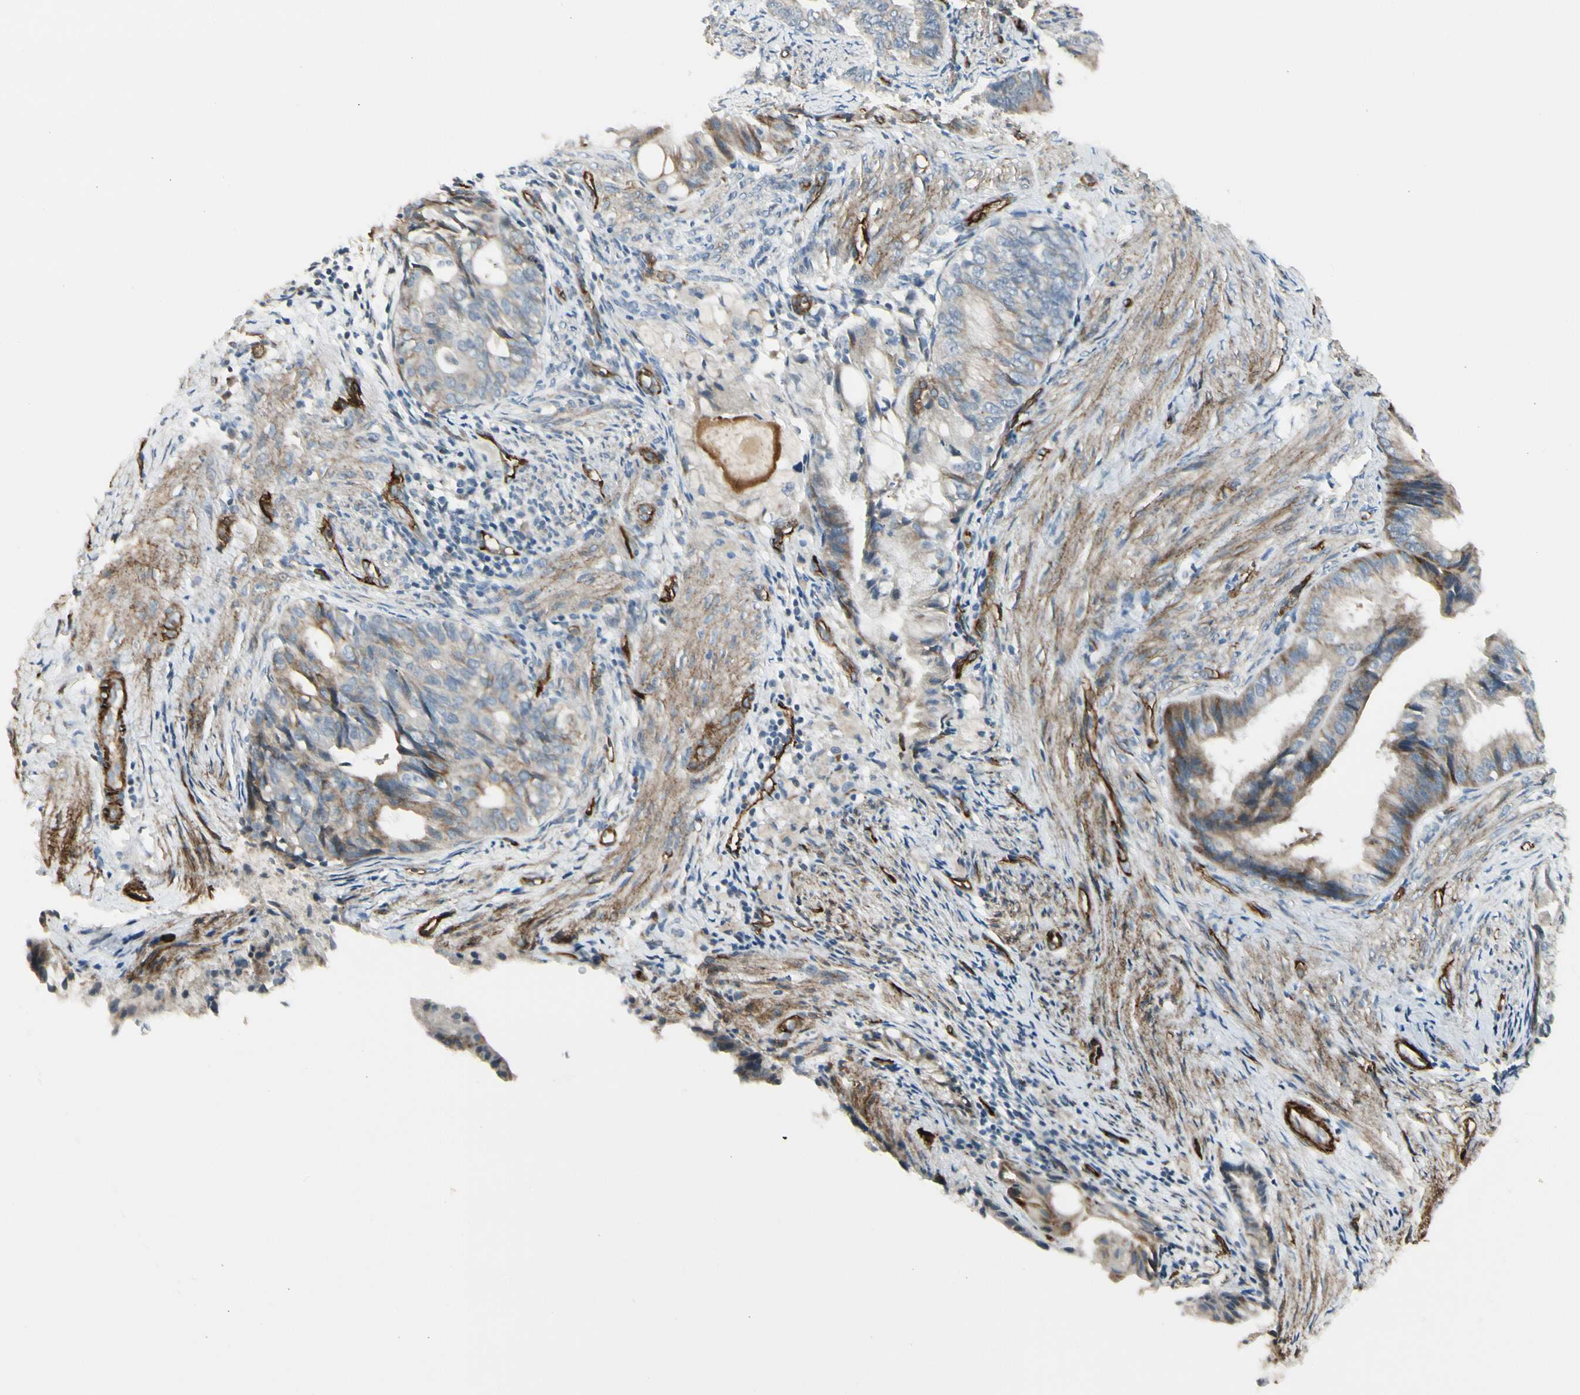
{"staining": {"intensity": "moderate", "quantity": "<25%", "location": "cytoplasmic/membranous"}, "tissue": "endometrial cancer", "cell_type": "Tumor cells", "image_type": "cancer", "snomed": [{"axis": "morphology", "description": "Adenocarcinoma, NOS"}, {"axis": "topography", "description": "Endometrium"}], "caption": "Tumor cells display moderate cytoplasmic/membranous expression in about <25% of cells in endometrial cancer.", "gene": "MCAM", "patient": {"sex": "female", "age": 86}}